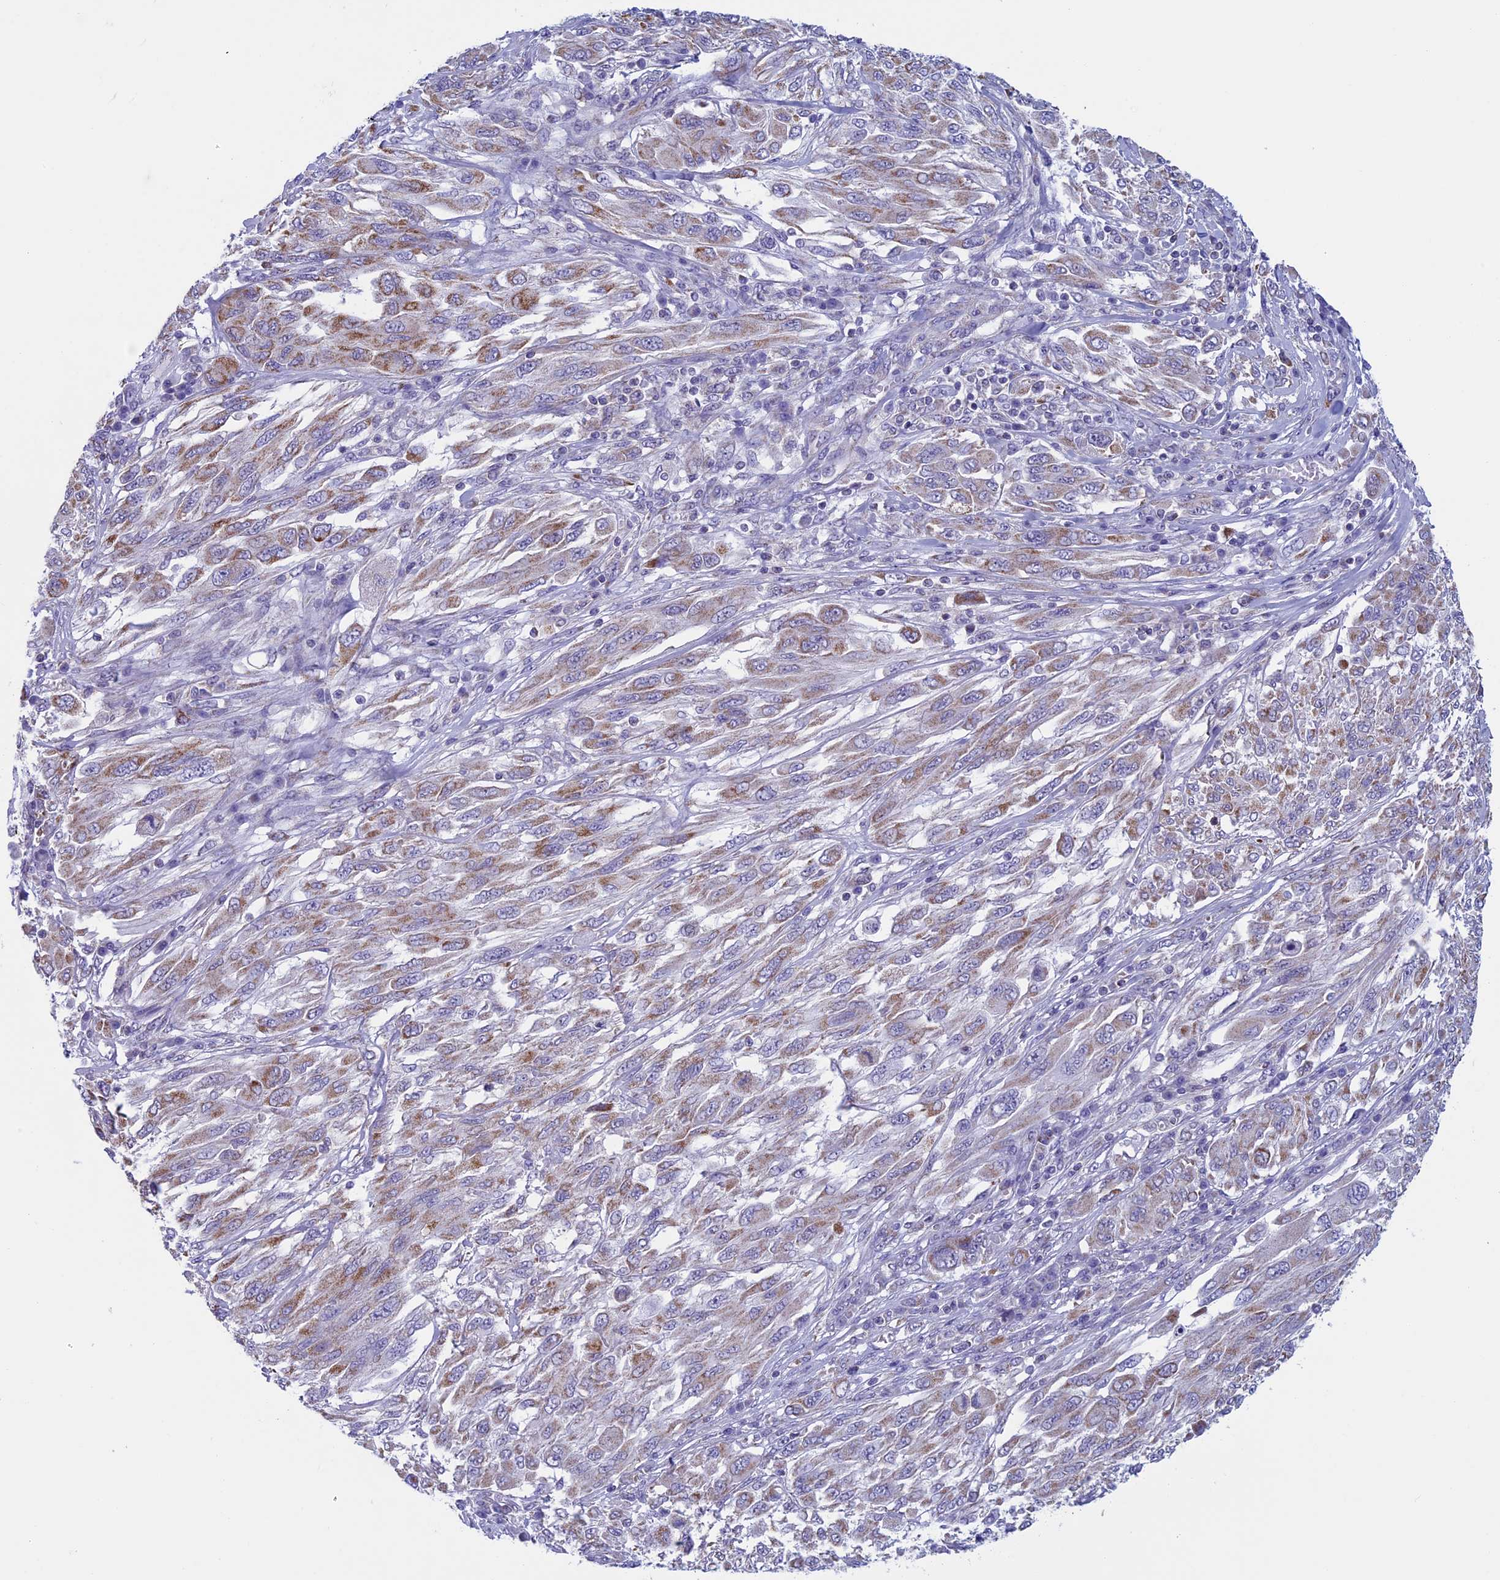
{"staining": {"intensity": "moderate", "quantity": ">75%", "location": "cytoplasmic/membranous"}, "tissue": "melanoma", "cell_type": "Tumor cells", "image_type": "cancer", "snomed": [{"axis": "morphology", "description": "Malignant melanoma, NOS"}, {"axis": "topography", "description": "Skin"}], "caption": "Melanoma was stained to show a protein in brown. There is medium levels of moderate cytoplasmic/membranous positivity in approximately >75% of tumor cells.", "gene": "MFSD12", "patient": {"sex": "female", "age": 91}}